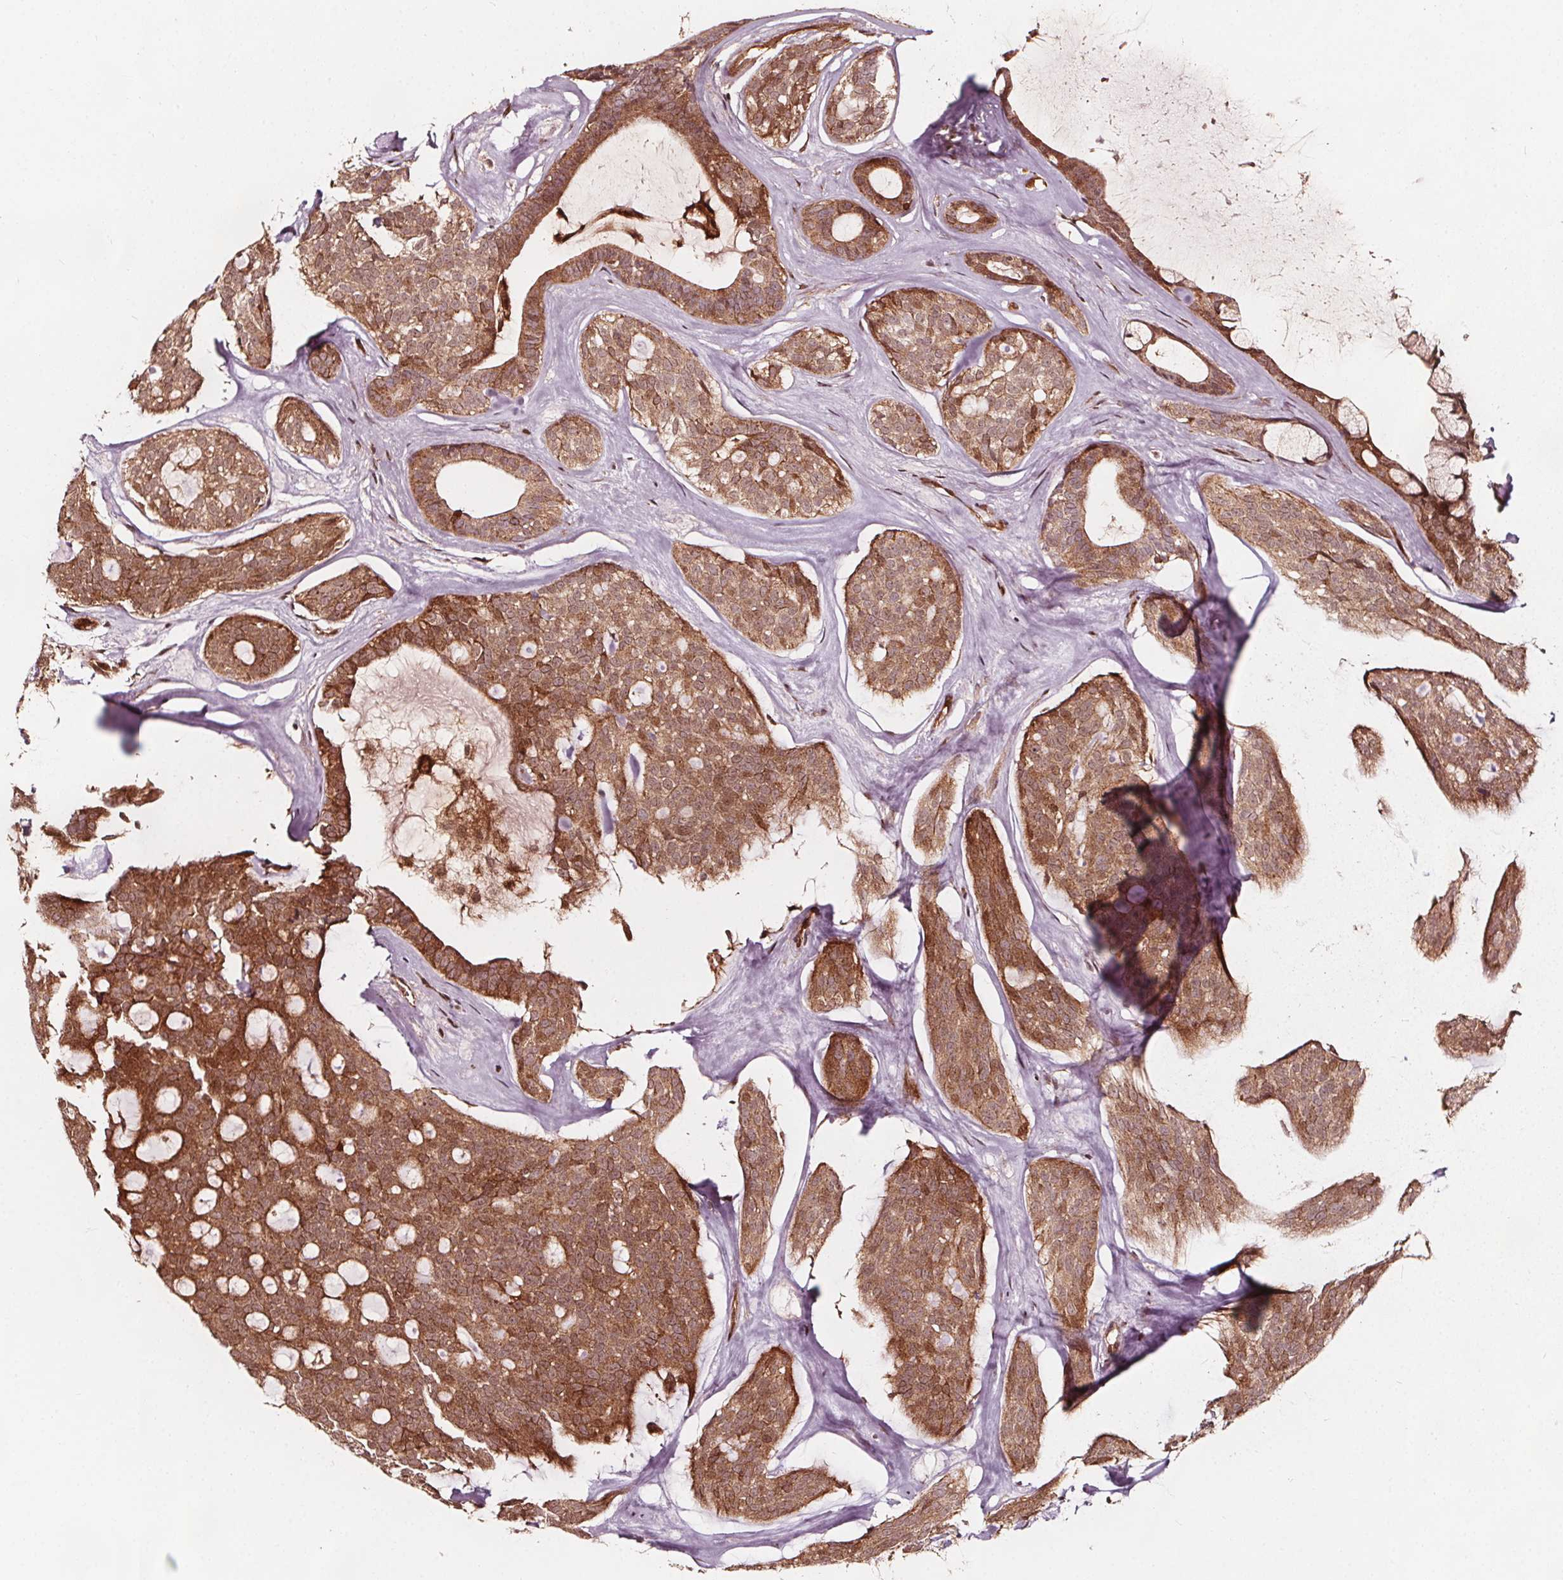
{"staining": {"intensity": "moderate", "quantity": ">75%", "location": "cytoplasmic/membranous"}, "tissue": "head and neck cancer", "cell_type": "Tumor cells", "image_type": "cancer", "snomed": [{"axis": "morphology", "description": "Adenocarcinoma, NOS"}, {"axis": "topography", "description": "Head-Neck"}], "caption": "Head and neck adenocarcinoma stained with DAB IHC demonstrates medium levels of moderate cytoplasmic/membranous staining in approximately >75% of tumor cells.", "gene": "AIP", "patient": {"sex": "male", "age": 66}}